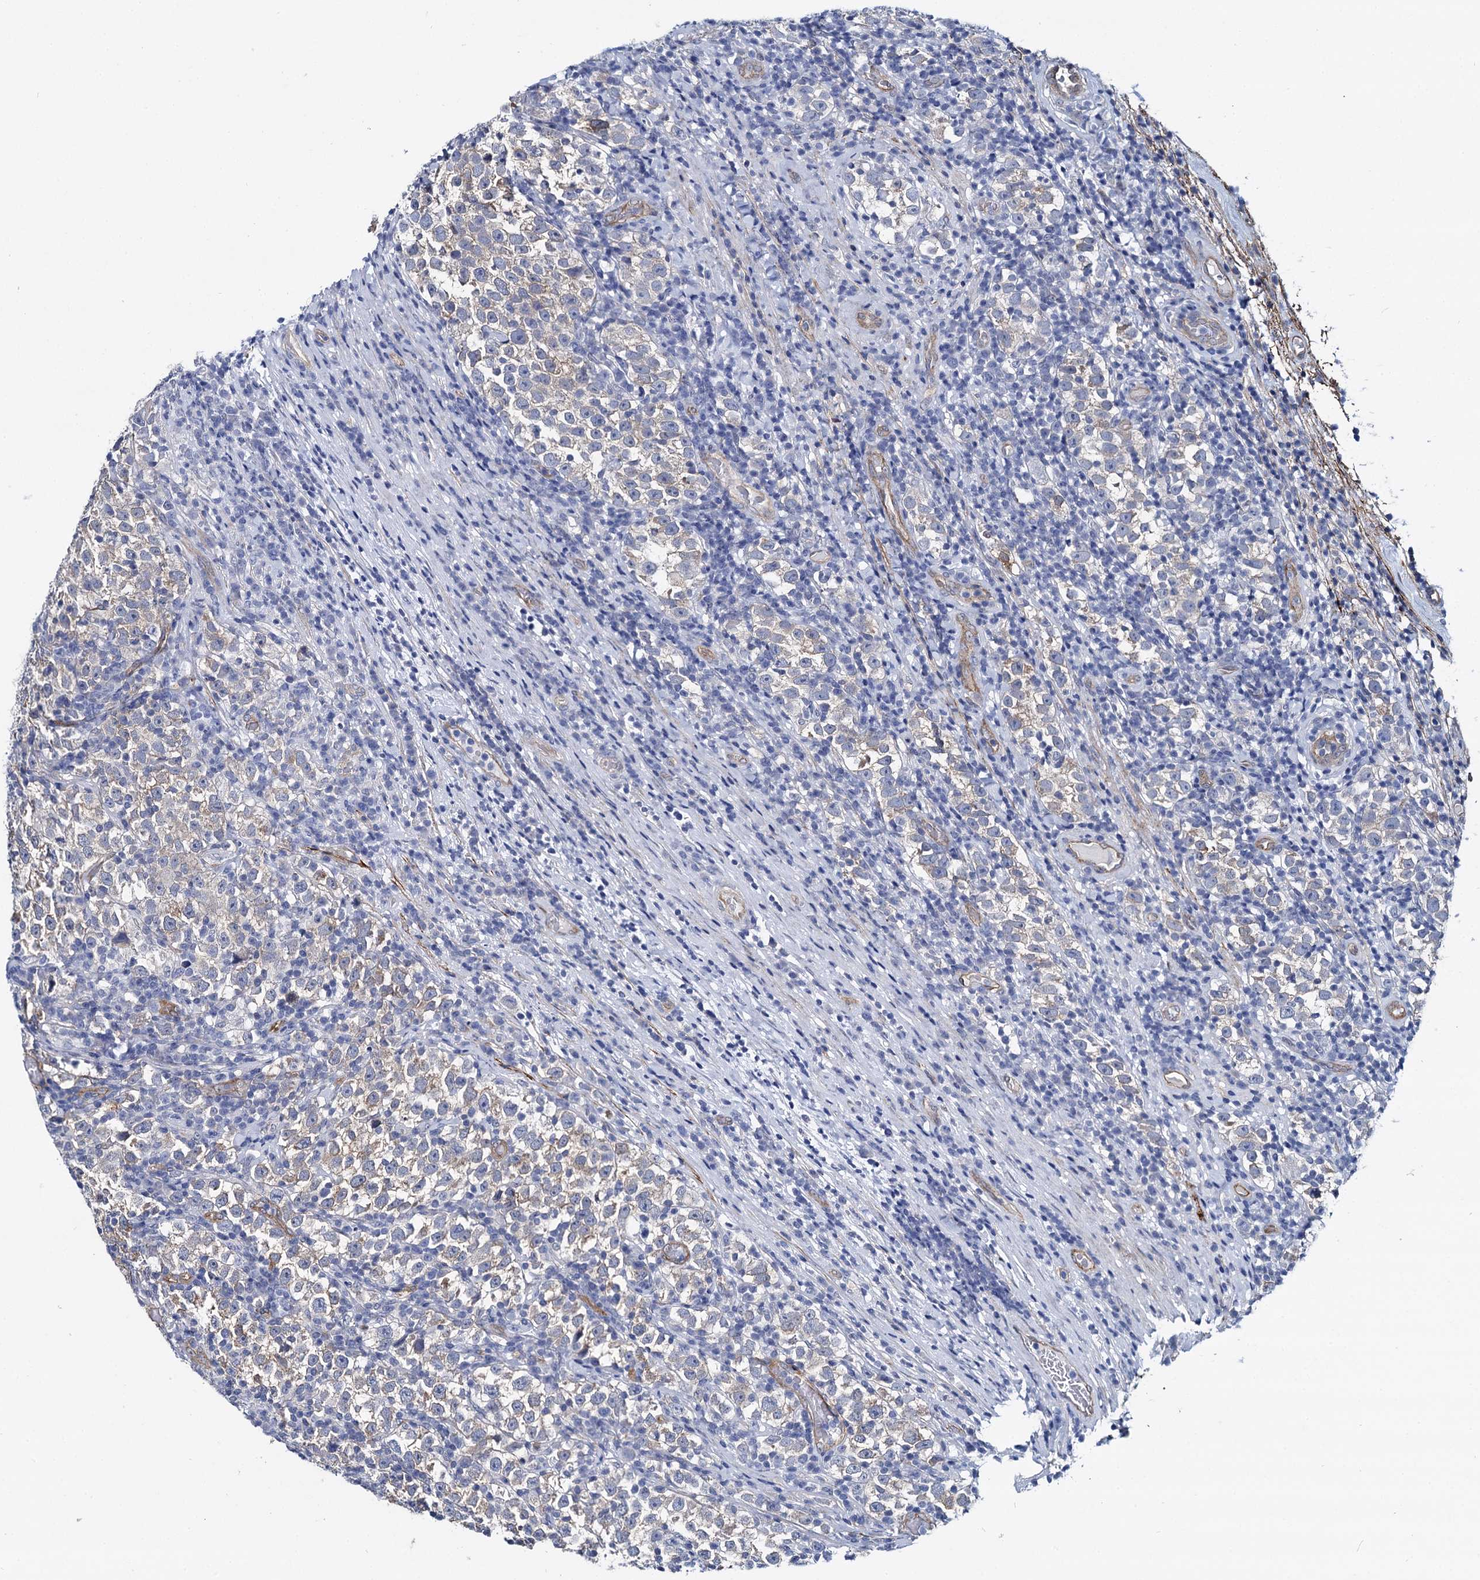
{"staining": {"intensity": "negative", "quantity": "none", "location": "none"}, "tissue": "testis cancer", "cell_type": "Tumor cells", "image_type": "cancer", "snomed": [{"axis": "morphology", "description": "Normal tissue, NOS"}, {"axis": "morphology", "description": "Seminoma, NOS"}, {"axis": "topography", "description": "Testis"}], "caption": "Immunohistochemical staining of testis seminoma demonstrates no significant staining in tumor cells.", "gene": "STXBP1", "patient": {"sex": "male", "age": 43}}